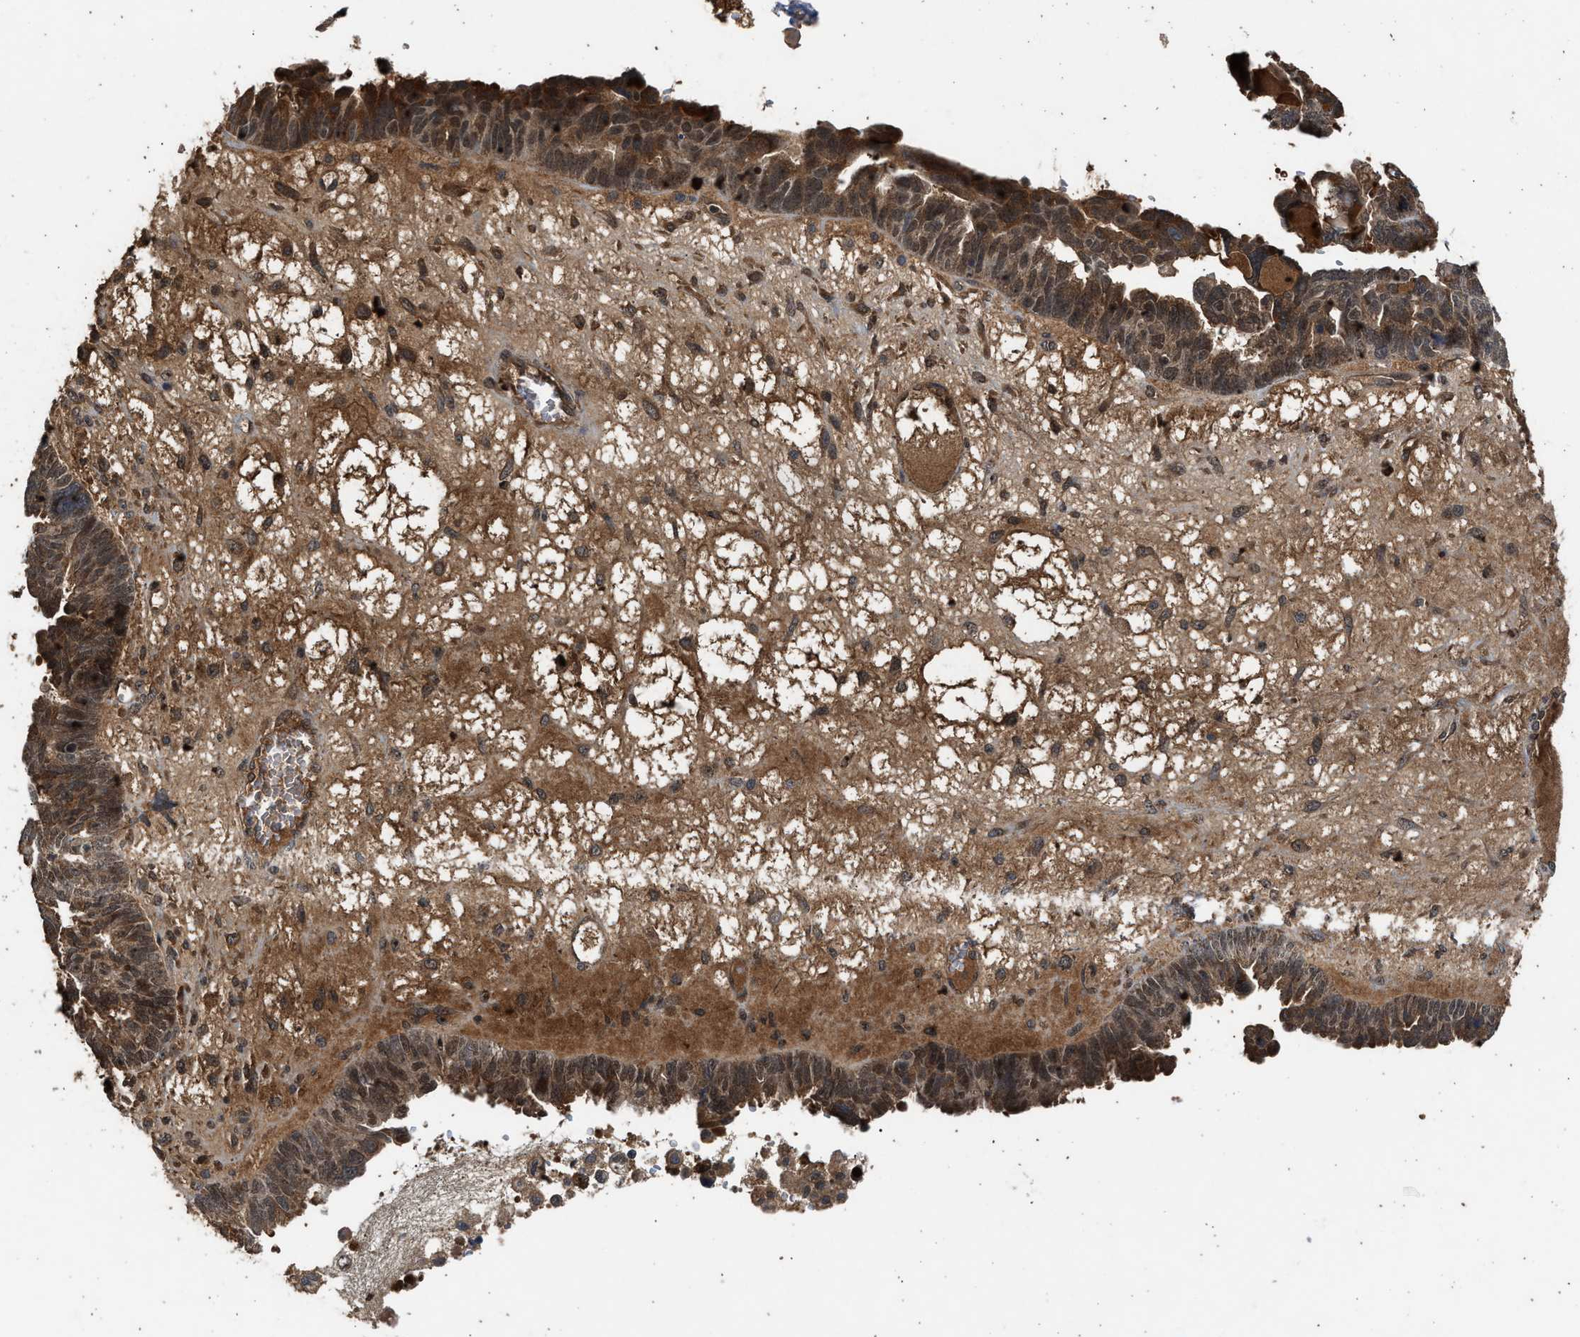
{"staining": {"intensity": "moderate", "quantity": ">75%", "location": "cytoplasmic/membranous,nuclear"}, "tissue": "ovarian cancer", "cell_type": "Tumor cells", "image_type": "cancer", "snomed": [{"axis": "morphology", "description": "Cystadenocarcinoma, serous, NOS"}, {"axis": "topography", "description": "Ovary"}], "caption": "A photomicrograph of human ovarian cancer (serous cystadenocarcinoma) stained for a protein demonstrates moderate cytoplasmic/membranous and nuclear brown staining in tumor cells.", "gene": "RUSC2", "patient": {"sex": "female", "age": 79}}